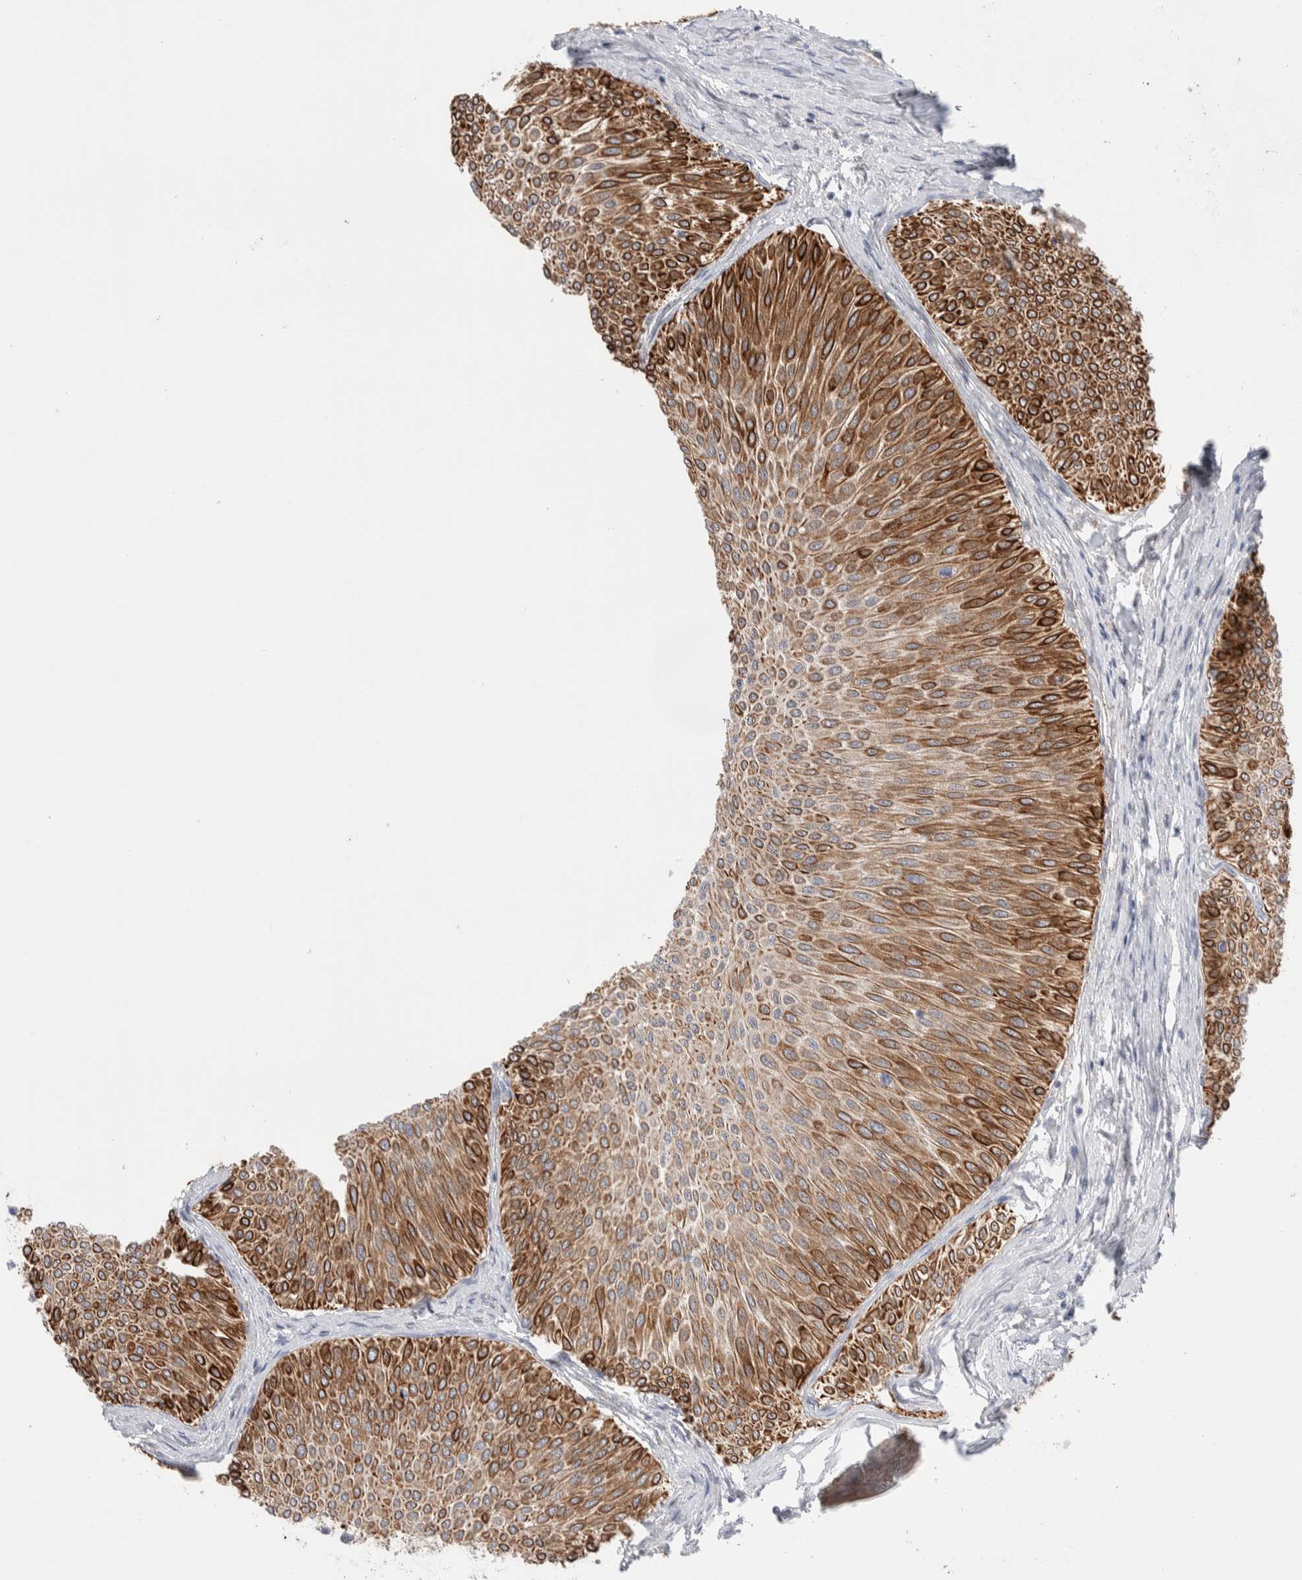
{"staining": {"intensity": "strong", "quantity": ">75%", "location": "cytoplasmic/membranous"}, "tissue": "urothelial cancer", "cell_type": "Tumor cells", "image_type": "cancer", "snomed": [{"axis": "morphology", "description": "Urothelial carcinoma, Low grade"}, {"axis": "topography", "description": "Urinary bladder"}], "caption": "Tumor cells exhibit high levels of strong cytoplasmic/membranous expression in about >75% of cells in human urothelial cancer.", "gene": "C1orf112", "patient": {"sex": "male", "age": 78}}